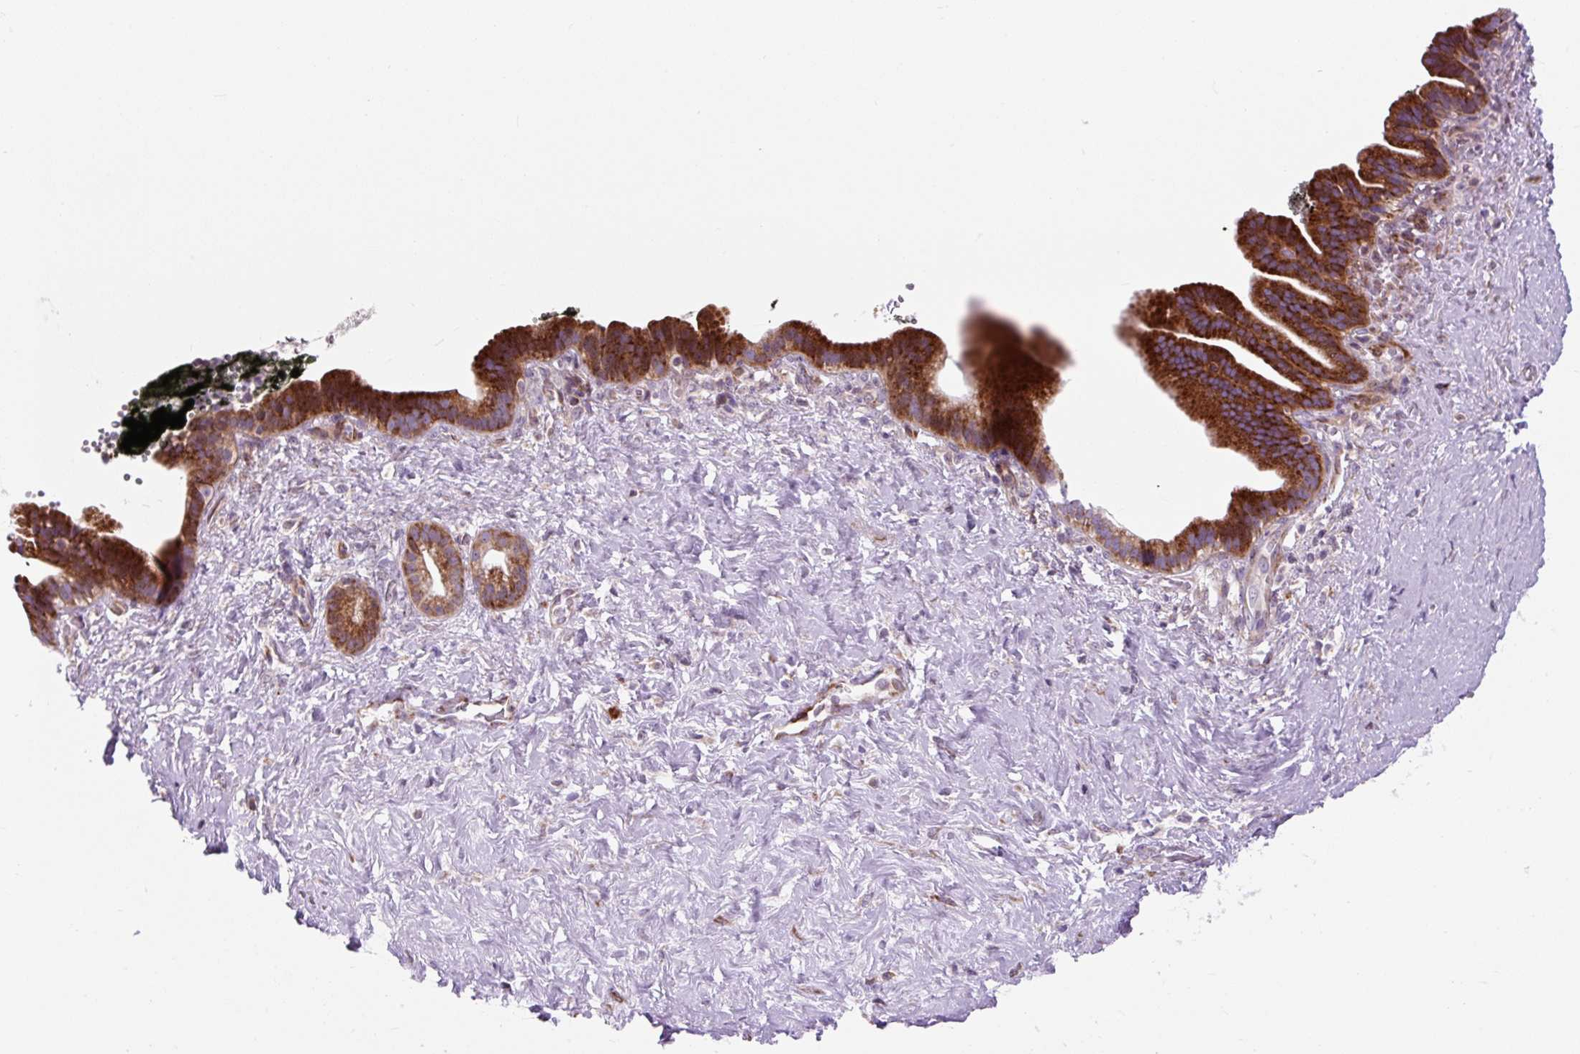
{"staining": {"intensity": "strong", "quantity": ">75%", "location": "cytoplasmic/membranous"}, "tissue": "pancreatic cancer", "cell_type": "Tumor cells", "image_type": "cancer", "snomed": [{"axis": "morphology", "description": "Adenocarcinoma, NOS"}, {"axis": "topography", "description": "Pancreas"}], "caption": "The image exhibits immunohistochemical staining of pancreatic cancer. There is strong cytoplasmic/membranous positivity is identified in approximately >75% of tumor cells.", "gene": "CISD3", "patient": {"sex": "male", "age": 44}}